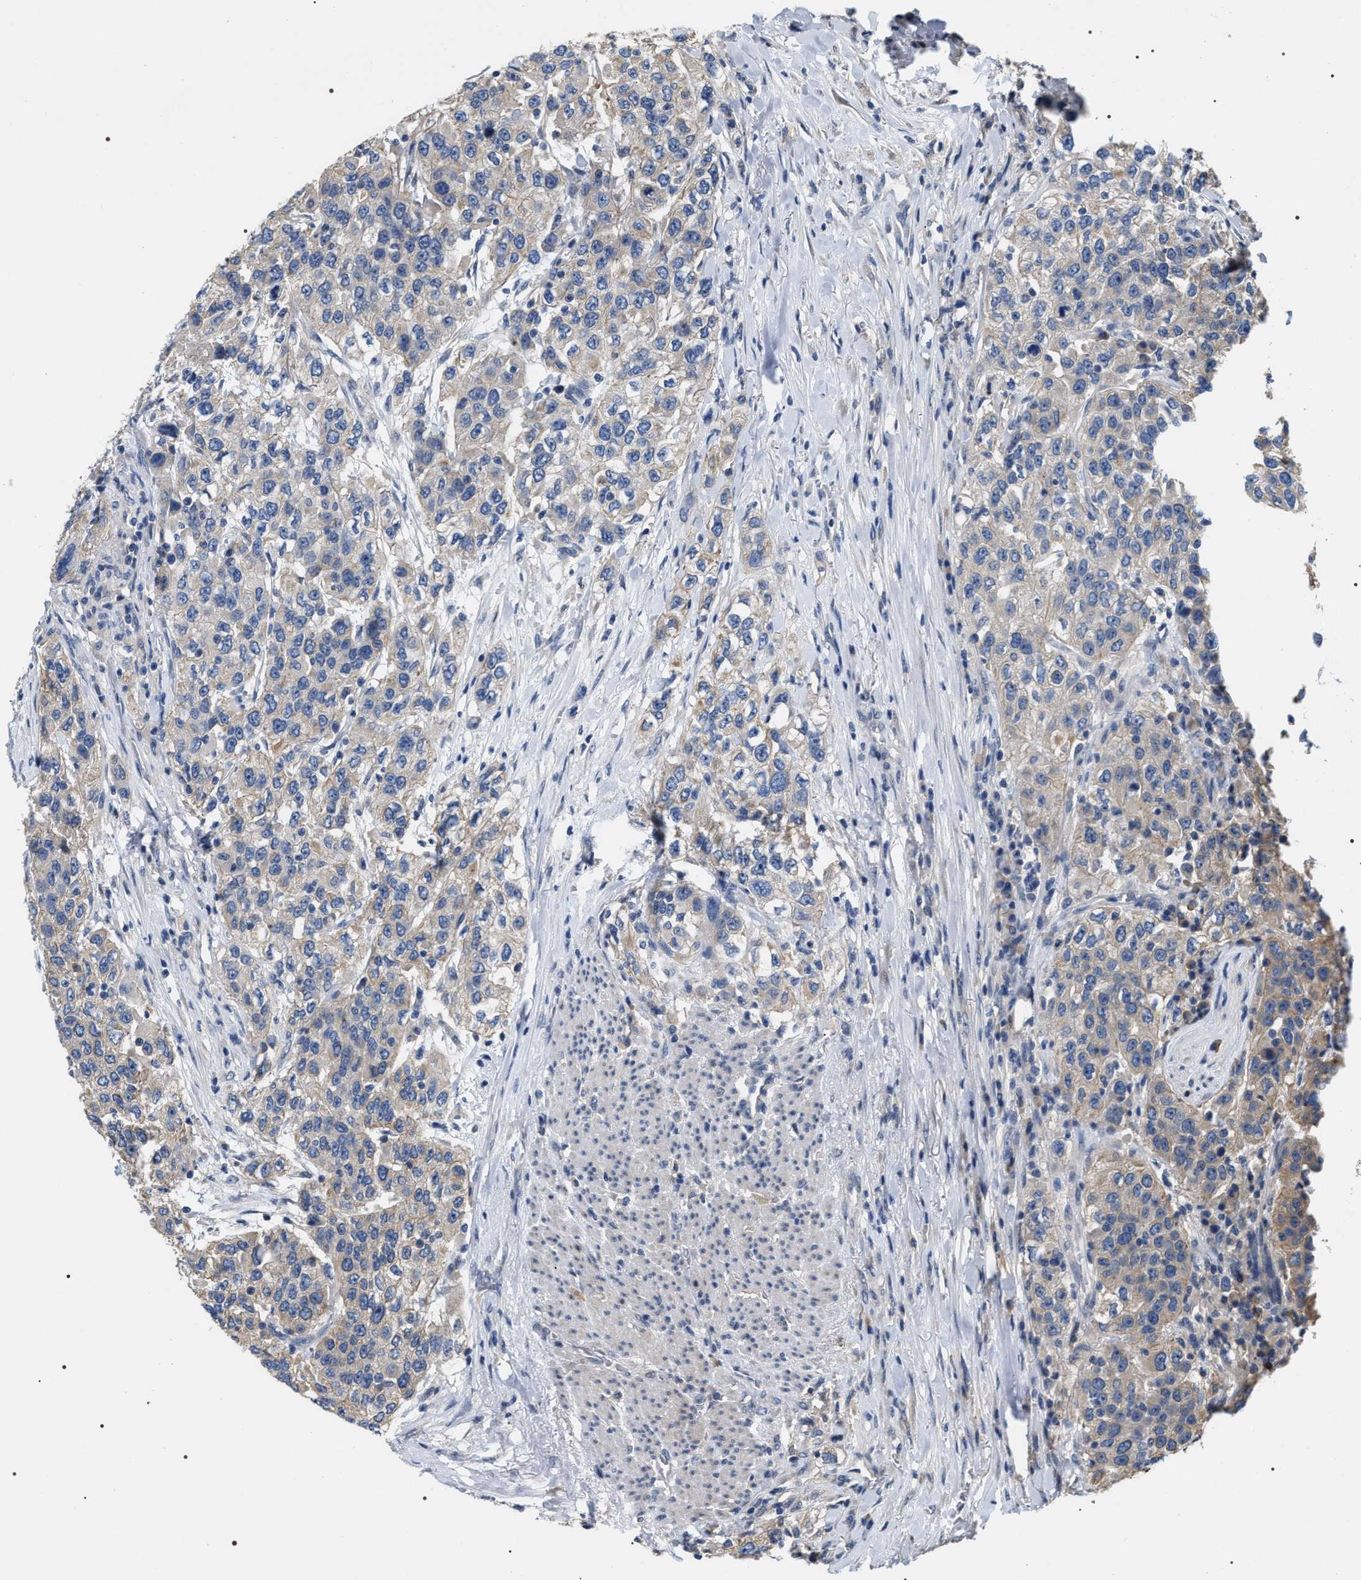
{"staining": {"intensity": "weak", "quantity": "<25%", "location": "cytoplasmic/membranous"}, "tissue": "urothelial cancer", "cell_type": "Tumor cells", "image_type": "cancer", "snomed": [{"axis": "morphology", "description": "Urothelial carcinoma, High grade"}, {"axis": "topography", "description": "Urinary bladder"}], "caption": "A high-resolution histopathology image shows immunohistochemistry (IHC) staining of urothelial cancer, which shows no significant positivity in tumor cells.", "gene": "IFT81", "patient": {"sex": "female", "age": 80}}